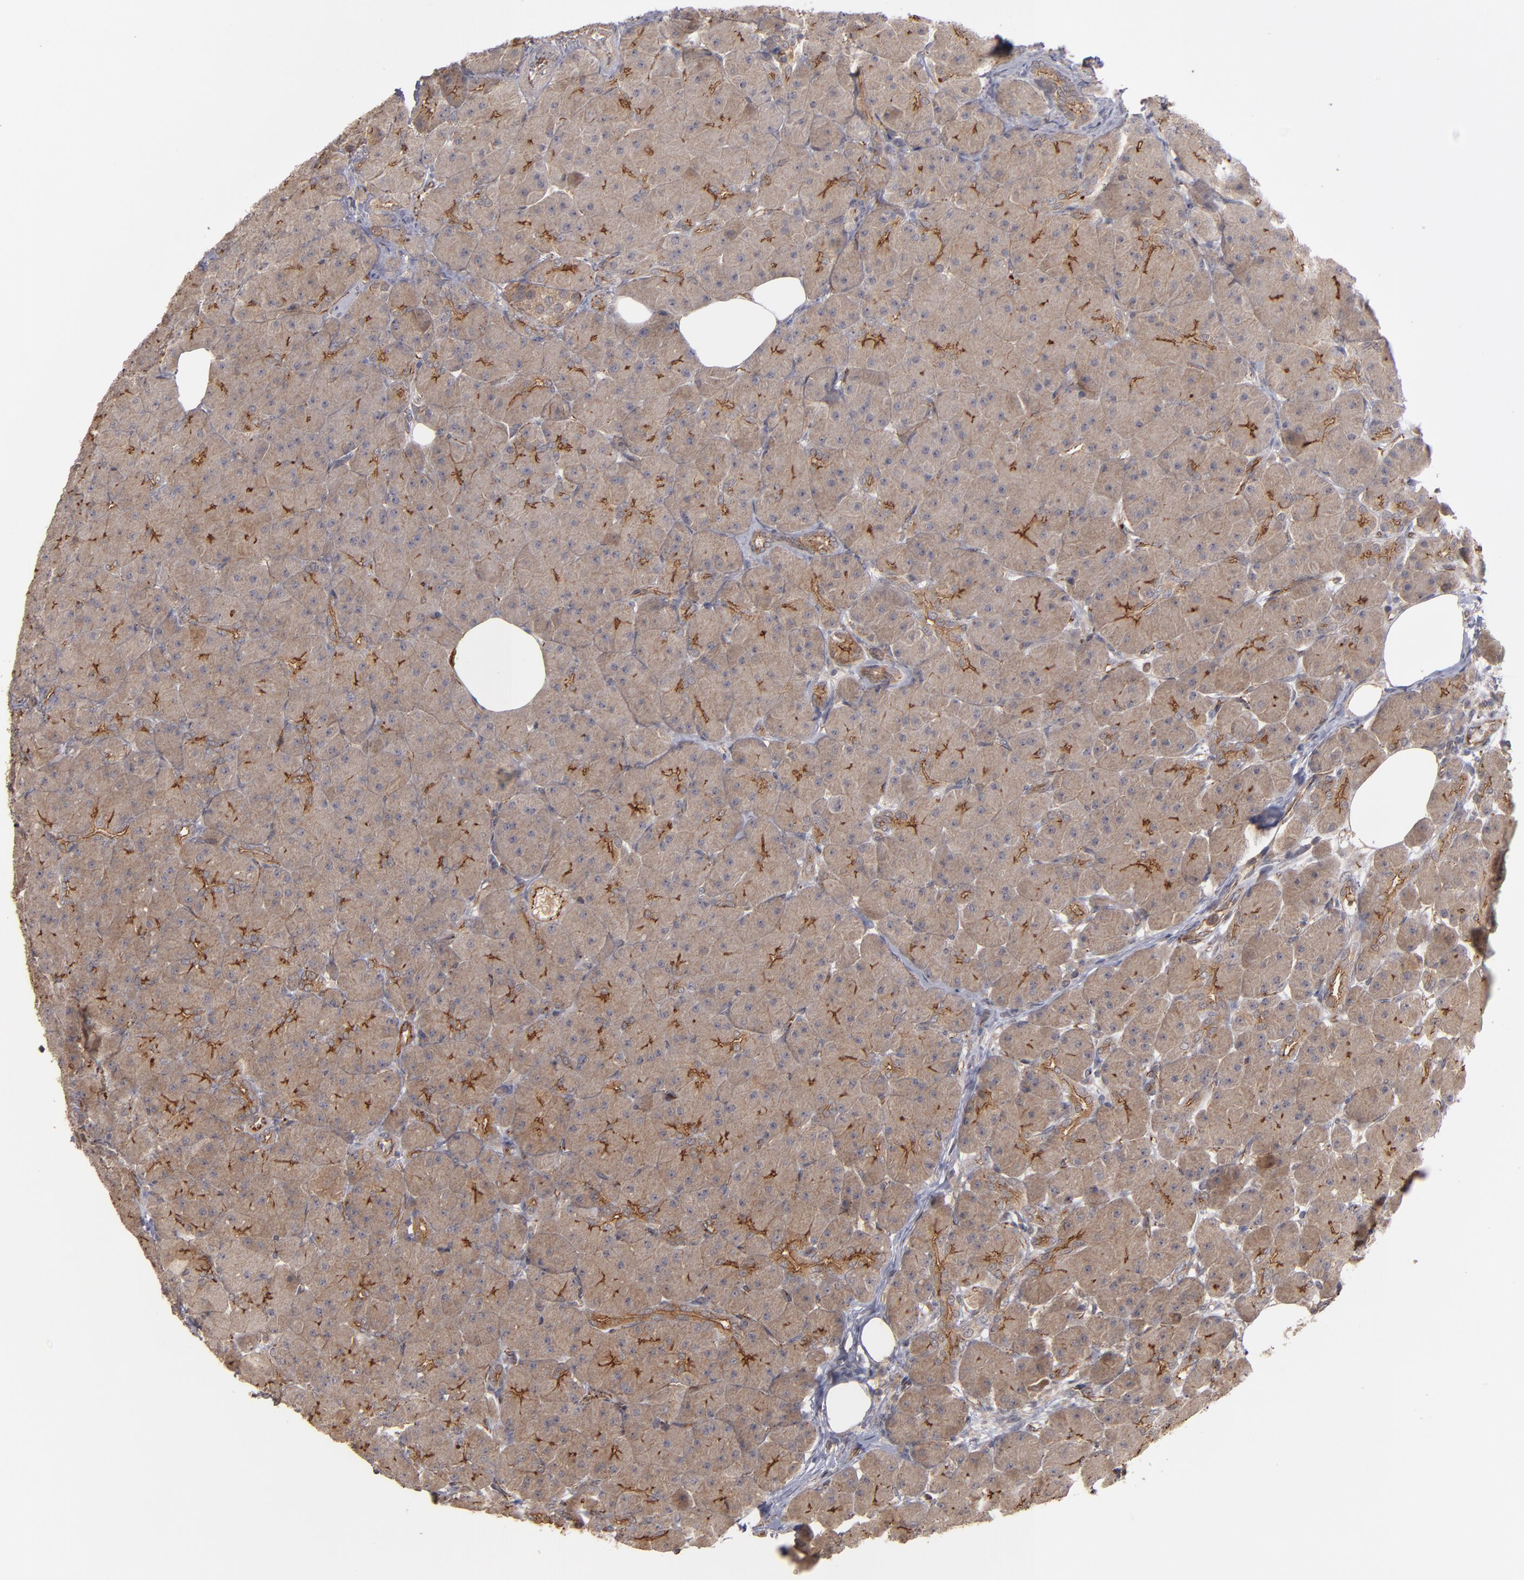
{"staining": {"intensity": "strong", "quantity": ">75%", "location": "cytoplasmic/membranous"}, "tissue": "pancreas", "cell_type": "Exocrine glandular cells", "image_type": "normal", "snomed": [{"axis": "morphology", "description": "Normal tissue, NOS"}, {"axis": "topography", "description": "Pancreas"}], "caption": "Normal pancreas demonstrates strong cytoplasmic/membranous staining in about >75% of exocrine glandular cells.", "gene": "TJP1", "patient": {"sex": "male", "age": 66}}